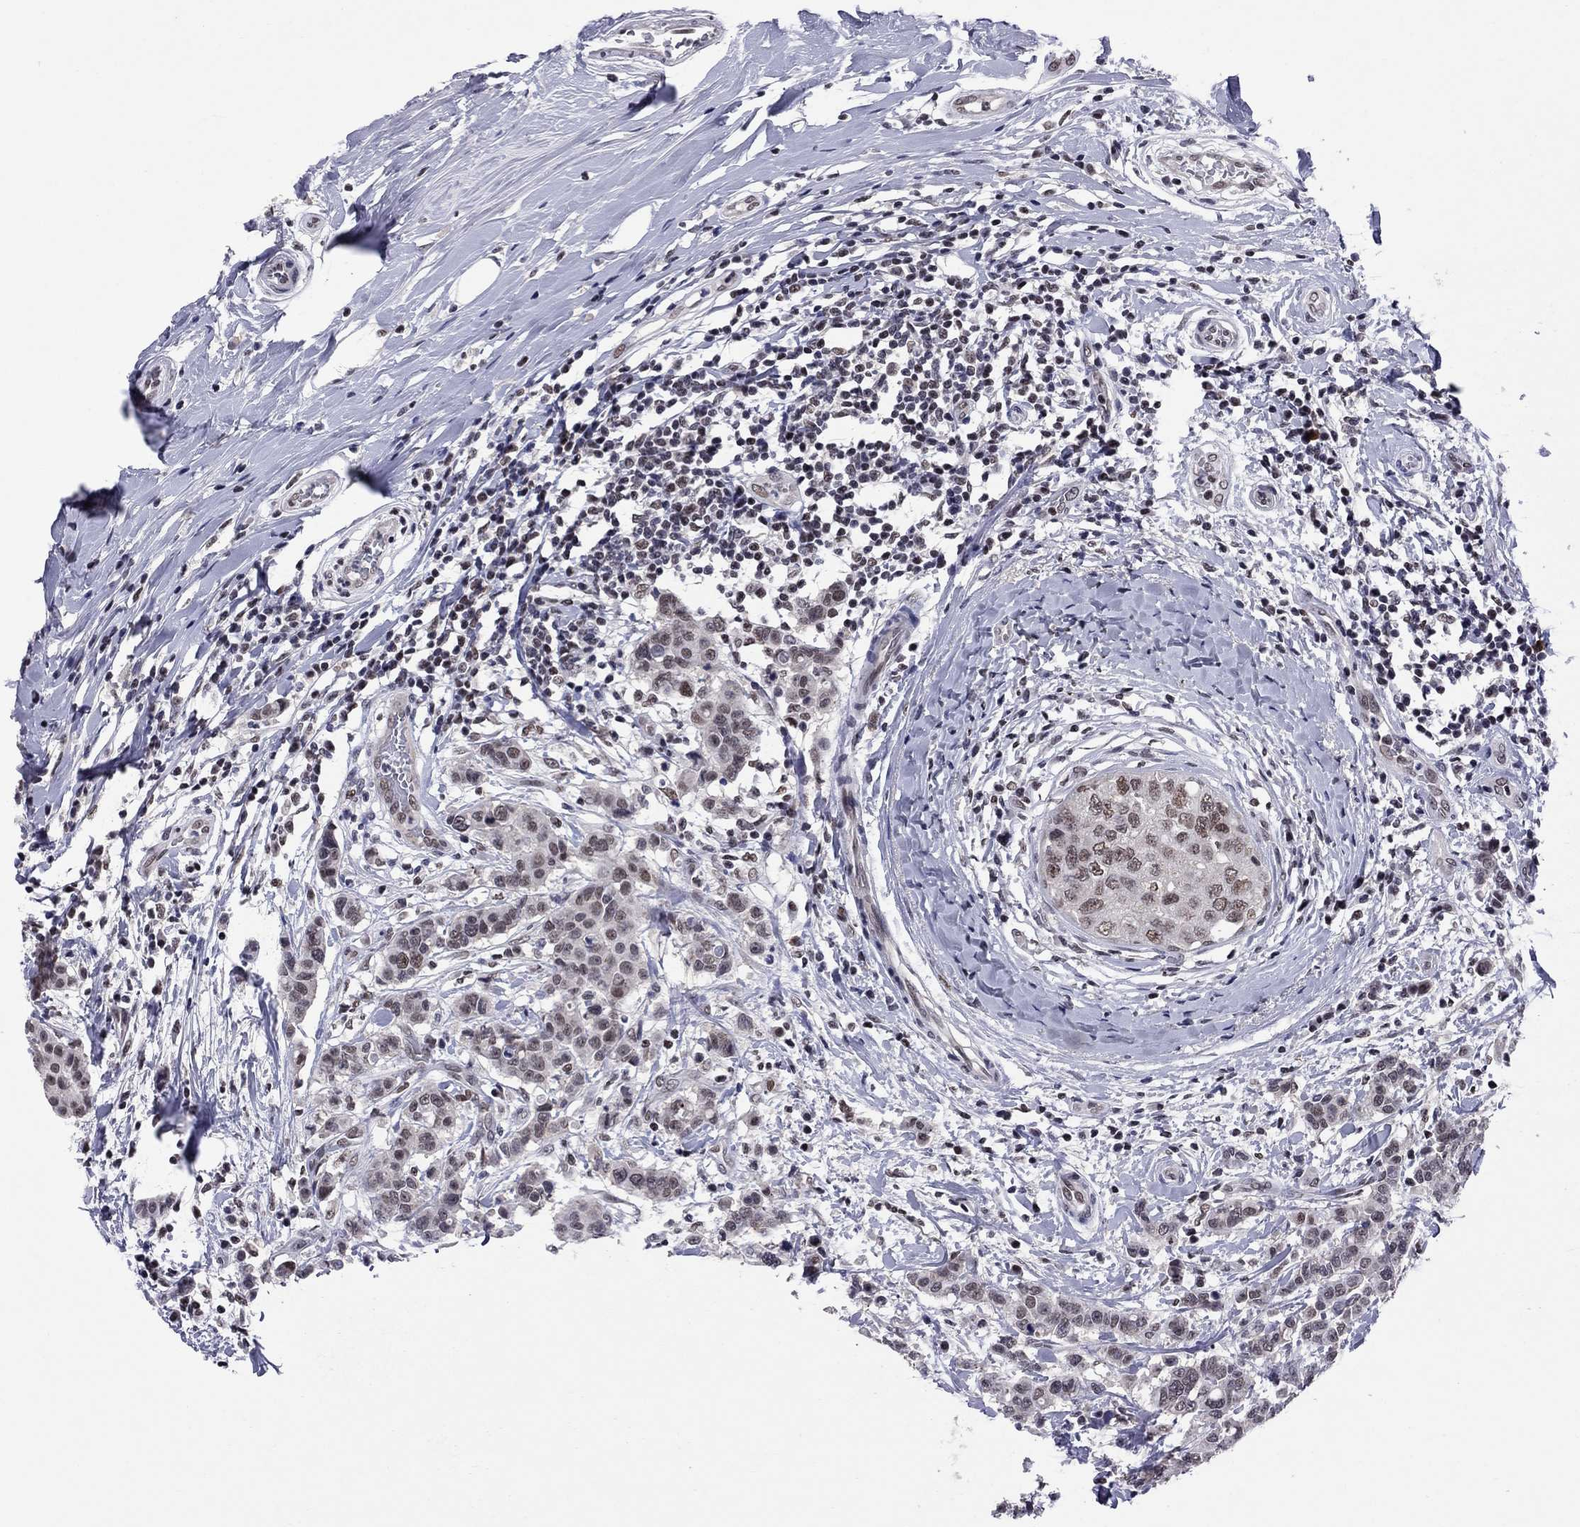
{"staining": {"intensity": "weak", "quantity": ">75%", "location": "nuclear"}, "tissue": "breast cancer", "cell_type": "Tumor cells", "image_type": "cancer", "snomed": [{"axis": "morphology", "description": "Duct carcinoma"}, {"axis": "topography", "description": "Breast"}], "caption": "Brown immunohistochemical staining in intraductal carcinoma (breast) exhibits weak nuclear positivity in about >75% of tumor cells.", "gene": "TAF9", "patient": {"sex": "female", "age": 27}}